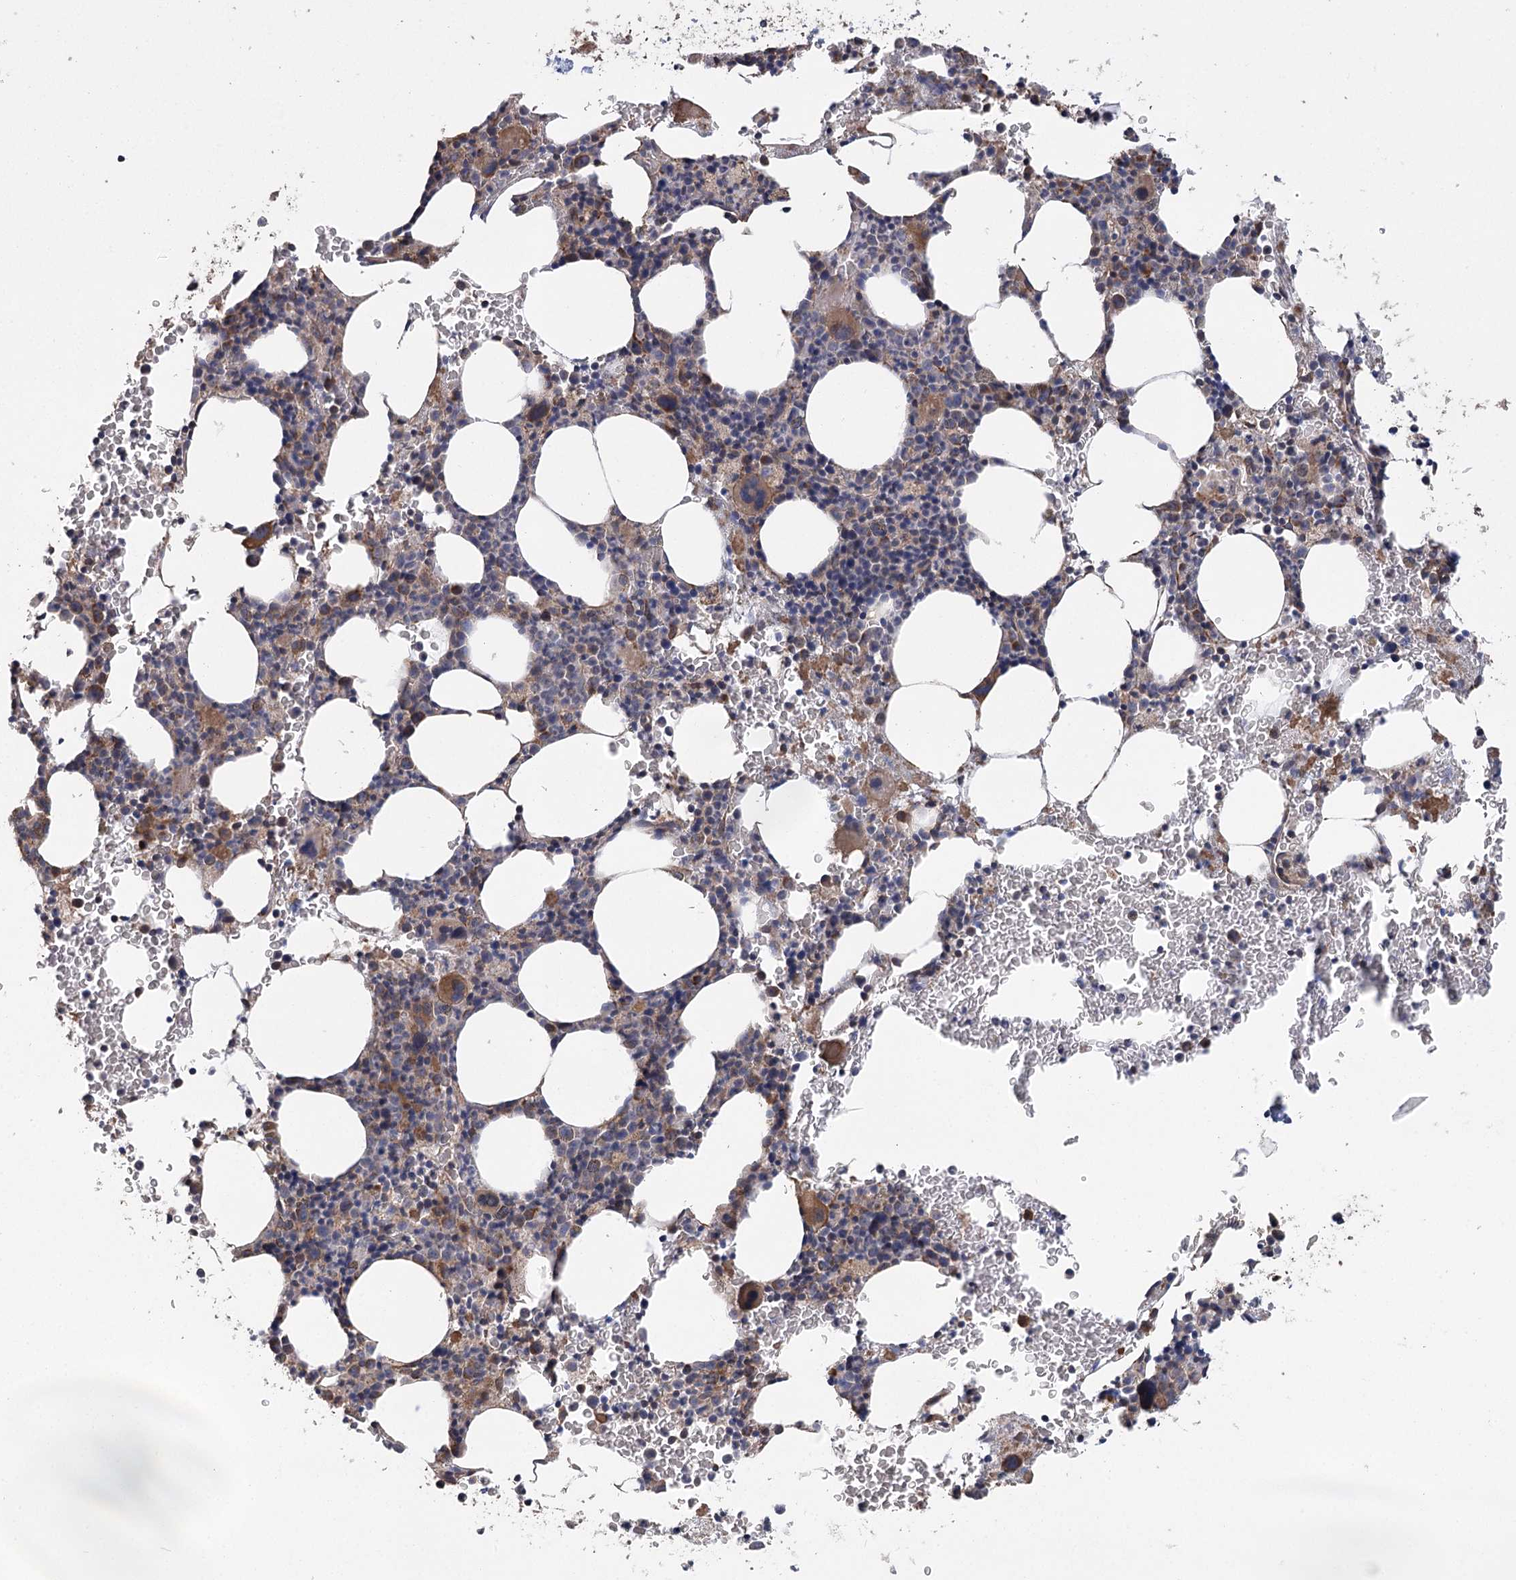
{"staining": {"intensity": "moderate", "quantity": "25%-75%", "location": "cytoplasmic/membranous"}, "tissue": "bone marrow", "cell_type": "Hematopoietic cells", "image_type": "normal", "snomed": [{"axis": "morphology", "description": "Normal tissue, NOS"}, {"axis": "topography", "description": "Bone marrow"}], "caption": "Immunohistochemistry (IHC) histopathology image of benign human bone marrow stained for a protein (brown), which exhibits medium levels of moderate cytoplasmic/membranous expression in approximately 25%-75% of hematopoietic cells.", "gene": "RWDD4", "patient": {"sex": "male", "age": 79}}